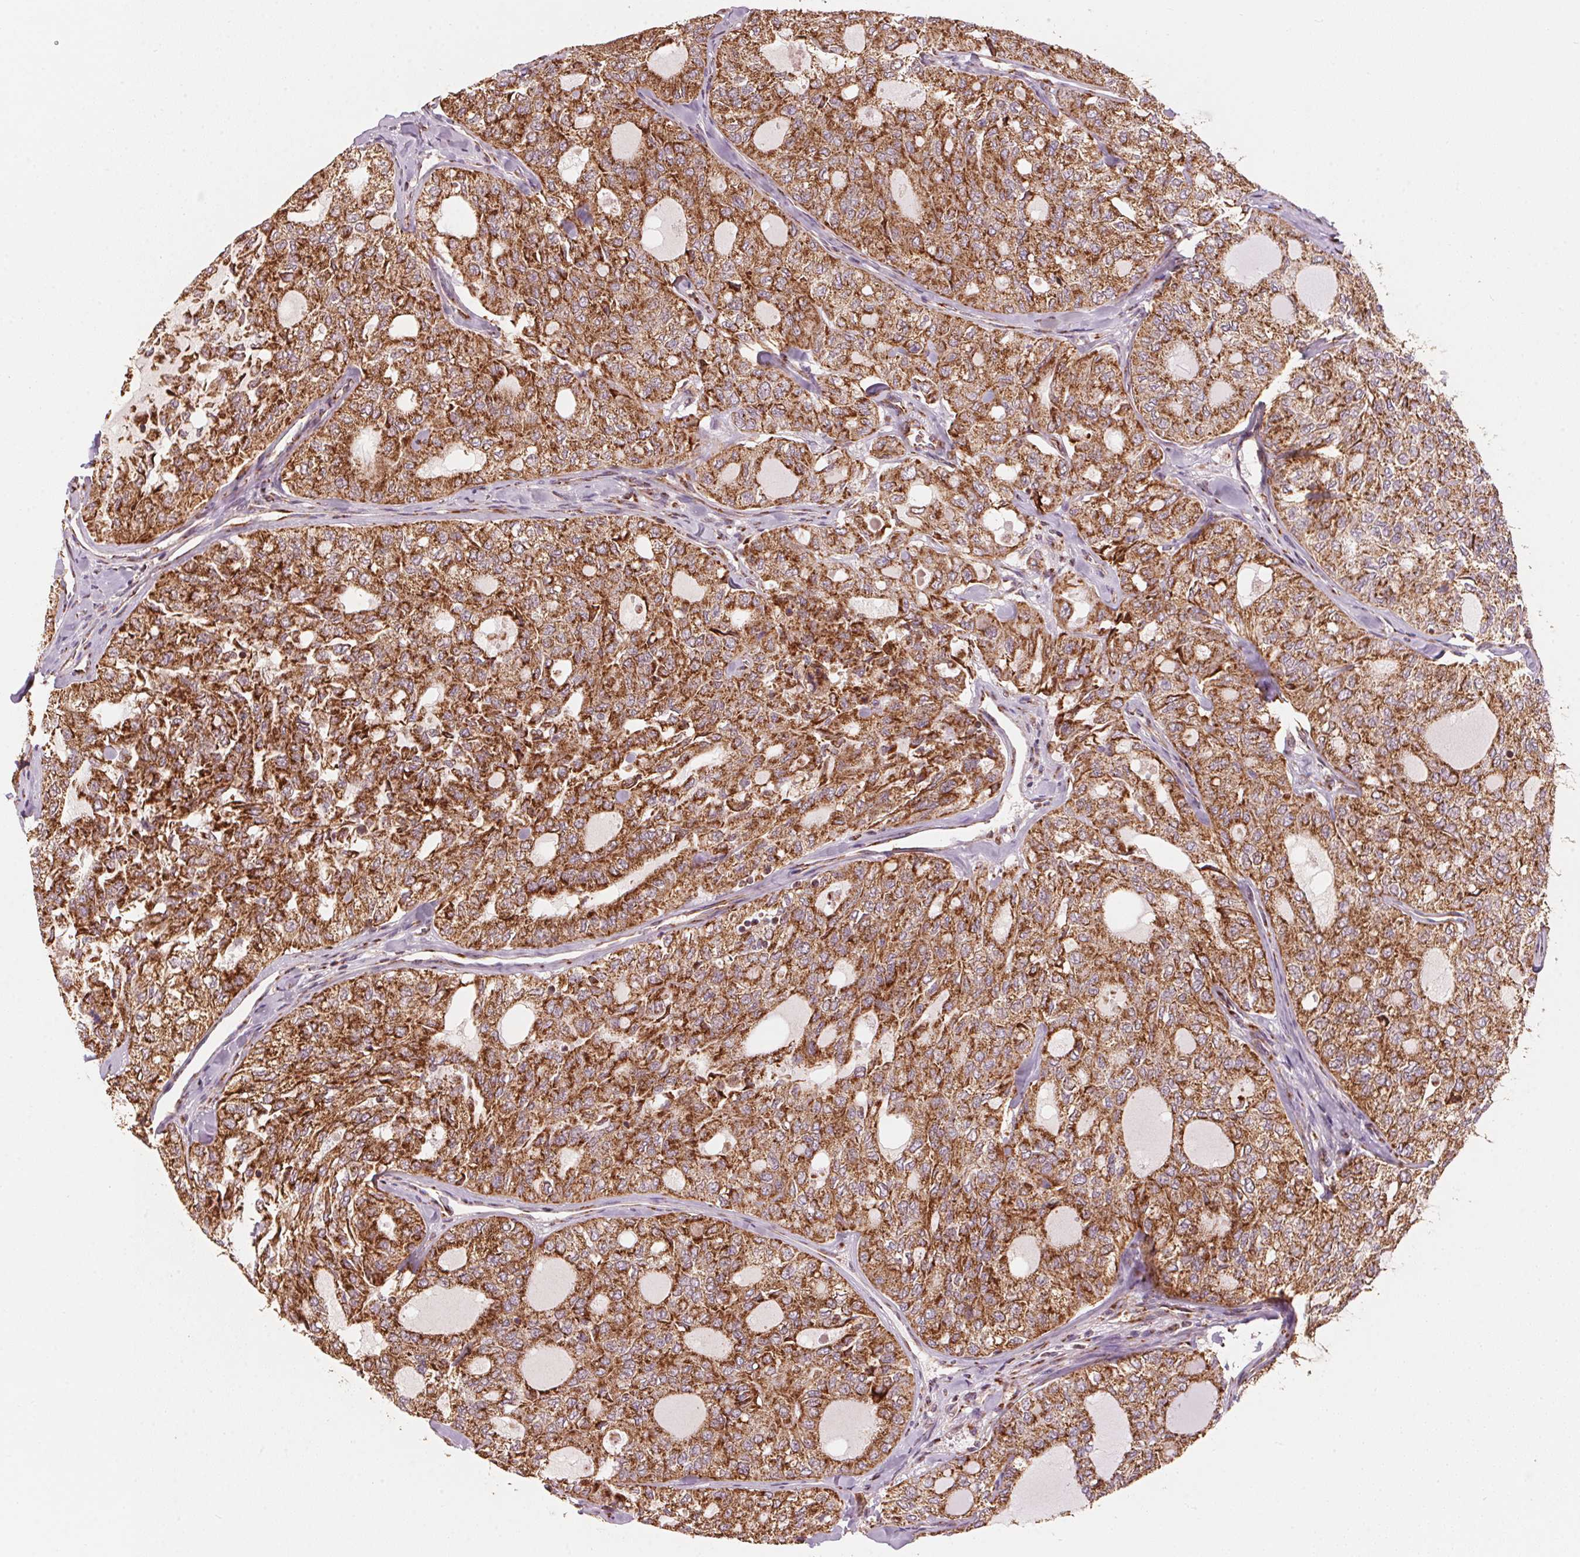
{"staining": {"intensity": "strong", "quantity": ">75%", "location": "cytoplasmic/membranous"}, "tissue": "thyroid cancer", "cell_type": "Tumor cells", "image_type": "cancer", "snomed": [{"axis": "morphology", "description": "Follicular adenoma carcinoma, NOS"}, {"axis": "topography", "description": "Thyroid gland"}], "caption": "The micrograph exhibits staining of thyroid cancer (follicular adenoma carcinoma), revealing strong cytoplasmic/membranous protein expression (brown color) within tumor cells. (Stains: DAB in brown, nuclei in blue, Microscopy: brightfield microscopy at high magnification).", "gene": "TOMM70", "patient": {"sex": "male", "age": 75}}